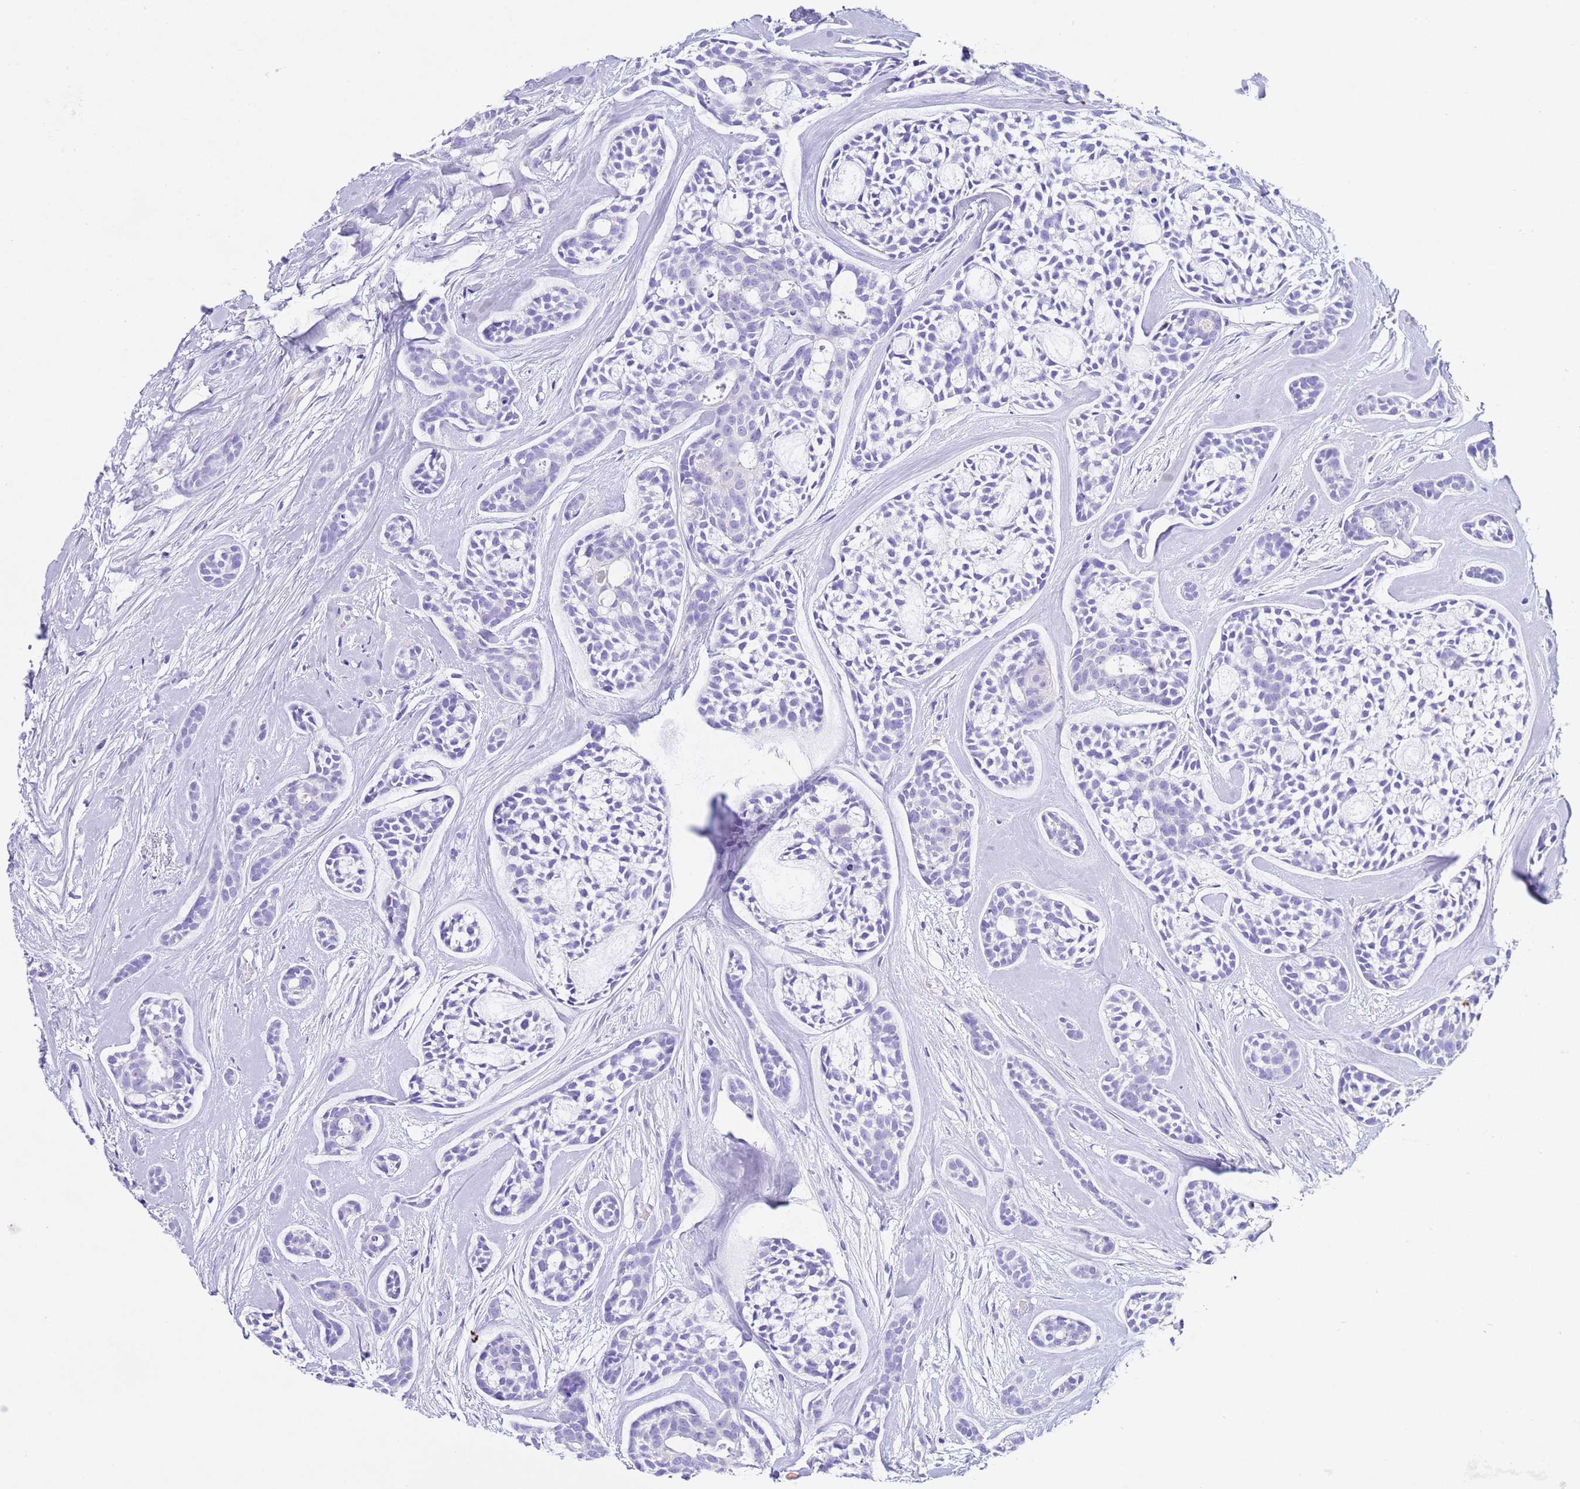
{"staining": {"intensity": "negative", "quantity": "none", "location": "none"}, "tissue": "head and neck cancer", "cell_type": "Tumor cells", "image_type": "cancer", "snomed": [{"axis": "morphology", "description": "Adenocarcinoma, NOS"}, {"axis": "topography", "description": "Subcutis"}, {"axis": "topography", "description": "Head-Neck"}], "caption": "Immunohistochemistry (IHC) of human head and neck cancer demonstrates no positivity in tumor cells. Brightfield microscopy of IHC stained with DAB (brown) and hematoxylin (blue), captured at high magnification.", "gene": "CPB1", "patient": {"sex": "female", "age": 73}}